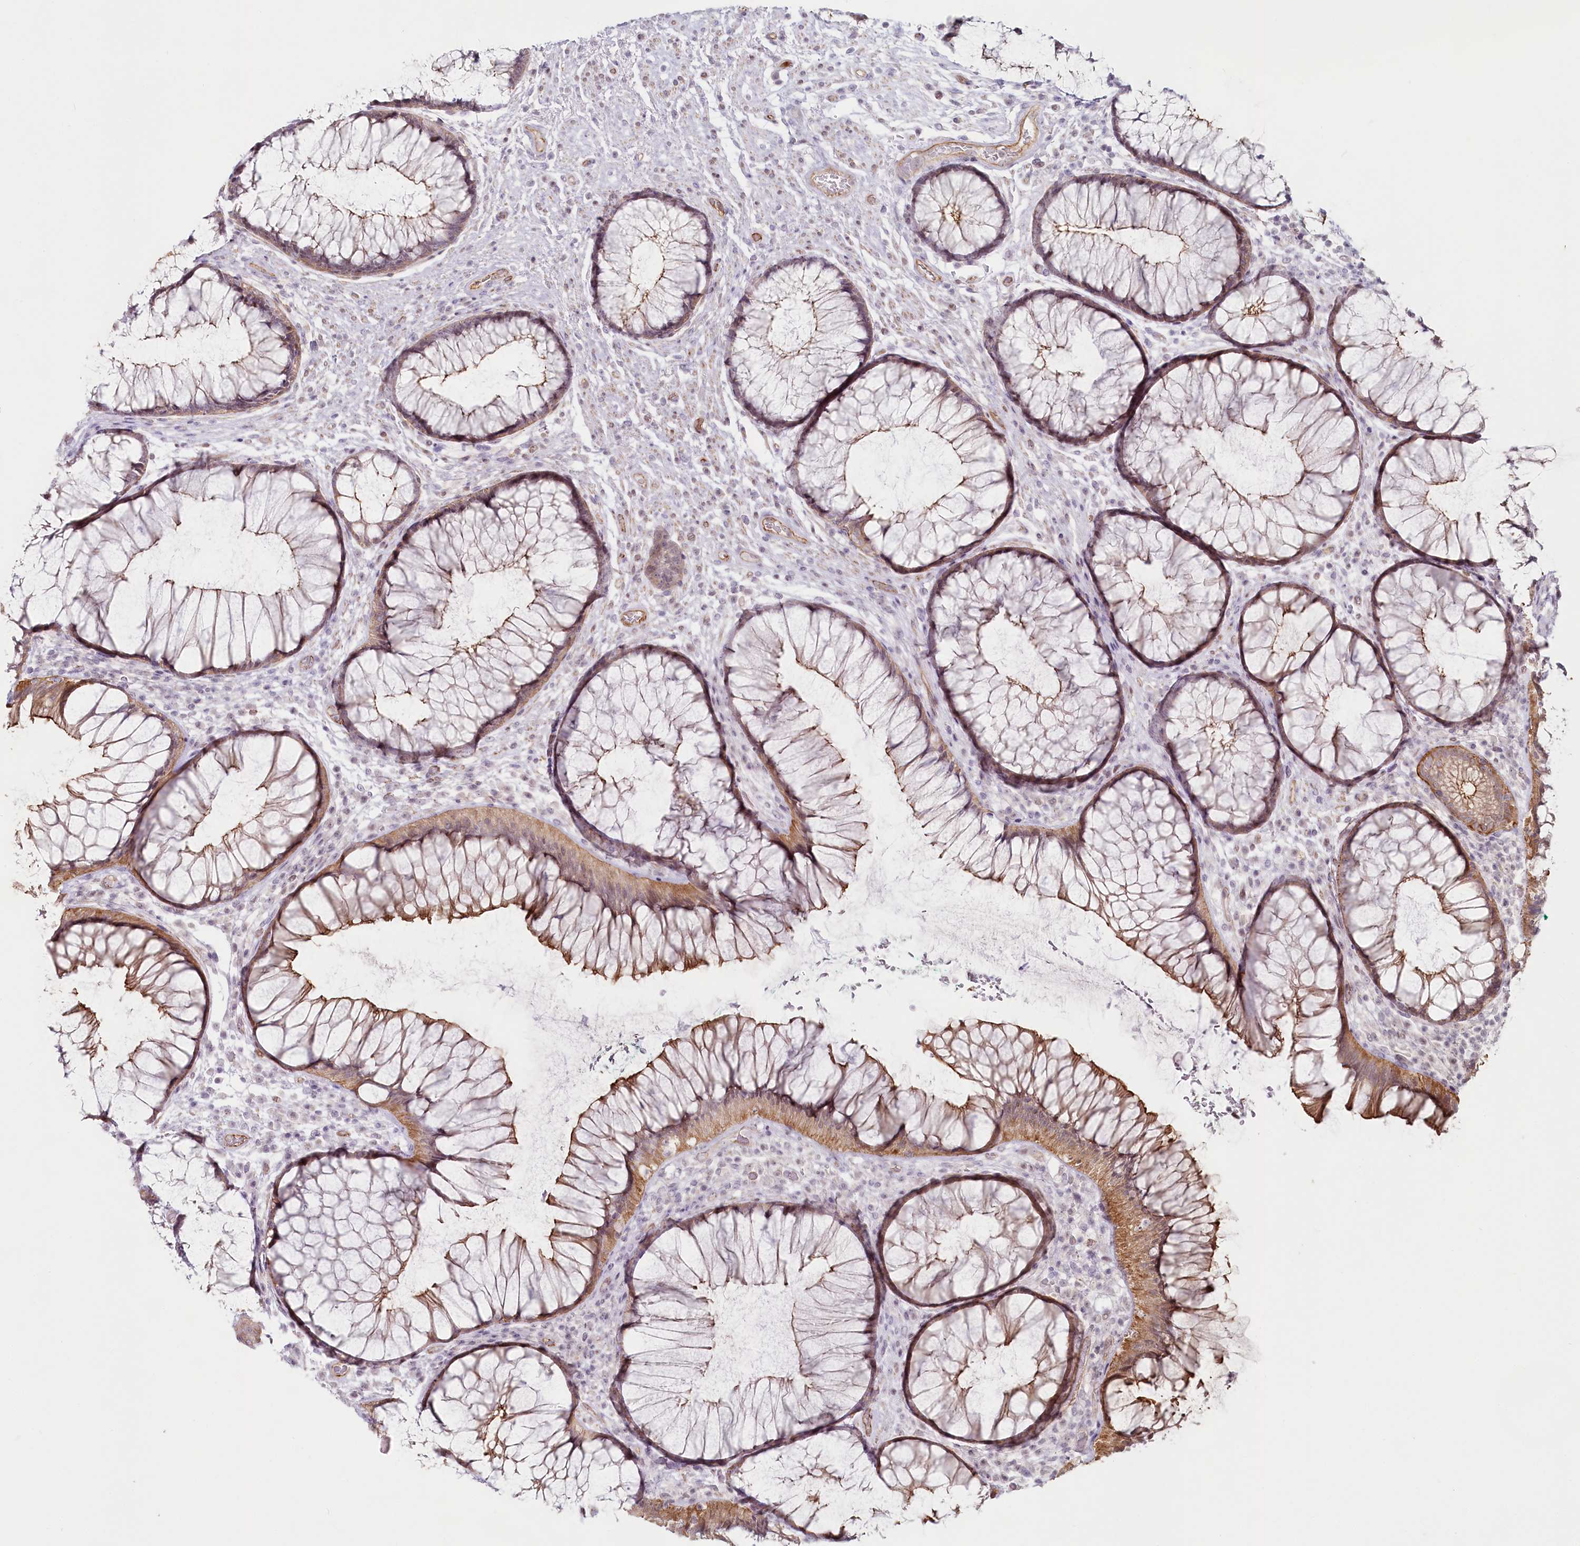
{"staining": {"intensity": "strong", "quantity": "25%-75%", "location": "cytoplasmic/membranous"}, "tissue": "rectum", "cell_type": "Glandular cells", "image_type": "normal", "snomed": [{"axis": "morphology", "description": "Normal tissue, NOS"}, {"axis": "topography", "description": "Rectum"}], "caption": "This image demonstrates immunohistochemistry staining of normal human rectum, with high strong cytoplasmic/membranous expression in approximately 25%-75% of glandular cells.", "gene": "ABHD8", "patient": {"sex": "male", "age": 51}}